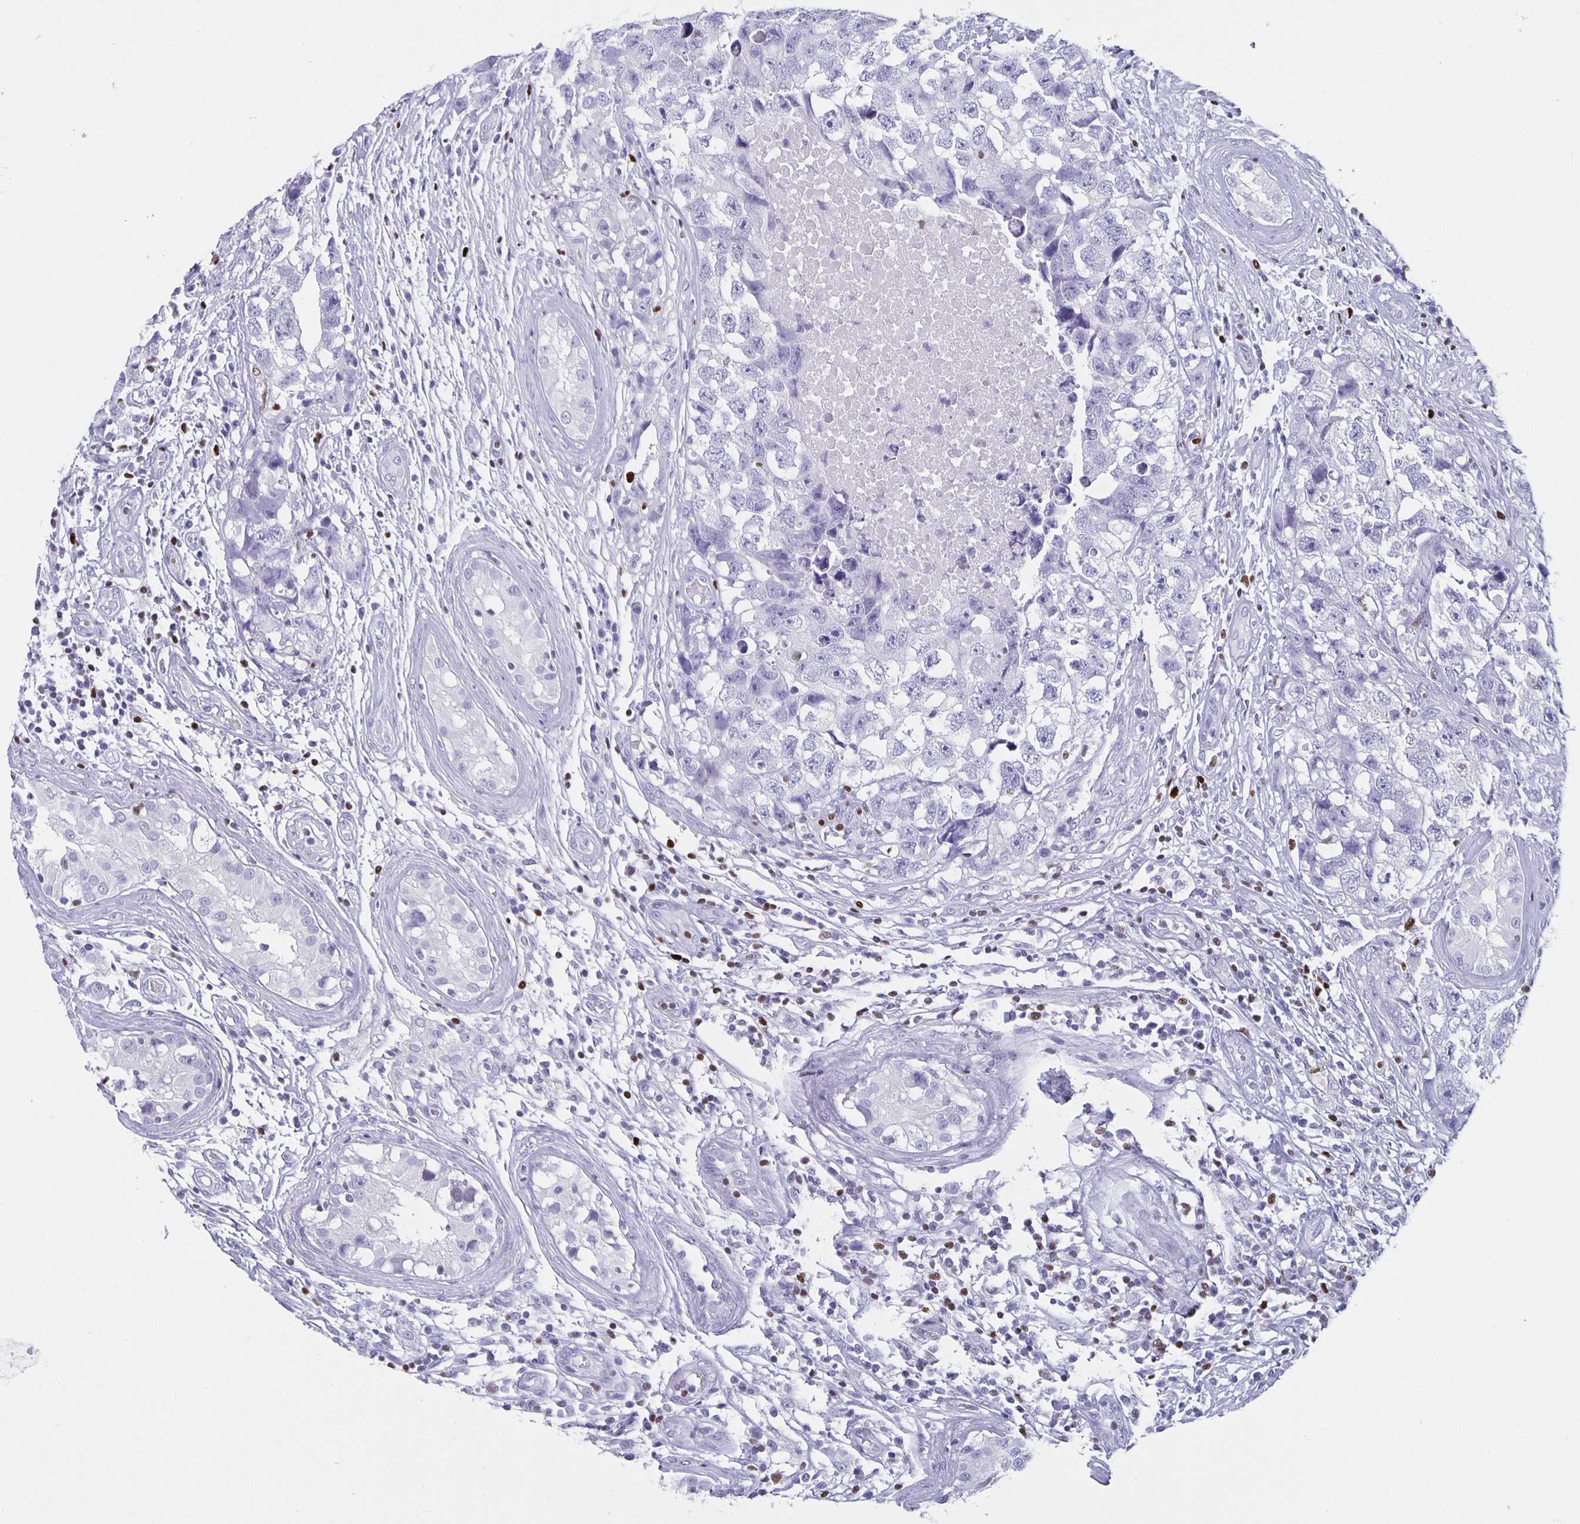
{"staining": {"intensity": "negative", "quantity": "none", "location": "none"}, "tissue": "testis cancer", "cell_type": "Tumor cells", "image_type": "cancer", "snomed": [{"axis": "morphology", "description": "Carcinoma, Embryonal, NOS"}, {"axis": "topography", "description": "Testis"}], "caption": "High power microscopy image of an IHC image of embryonal carcinoma (testis), revealing no significant staining in tumor cells.", "gene": "SATB2", "patient": {"sex": "male", "age": 22}}